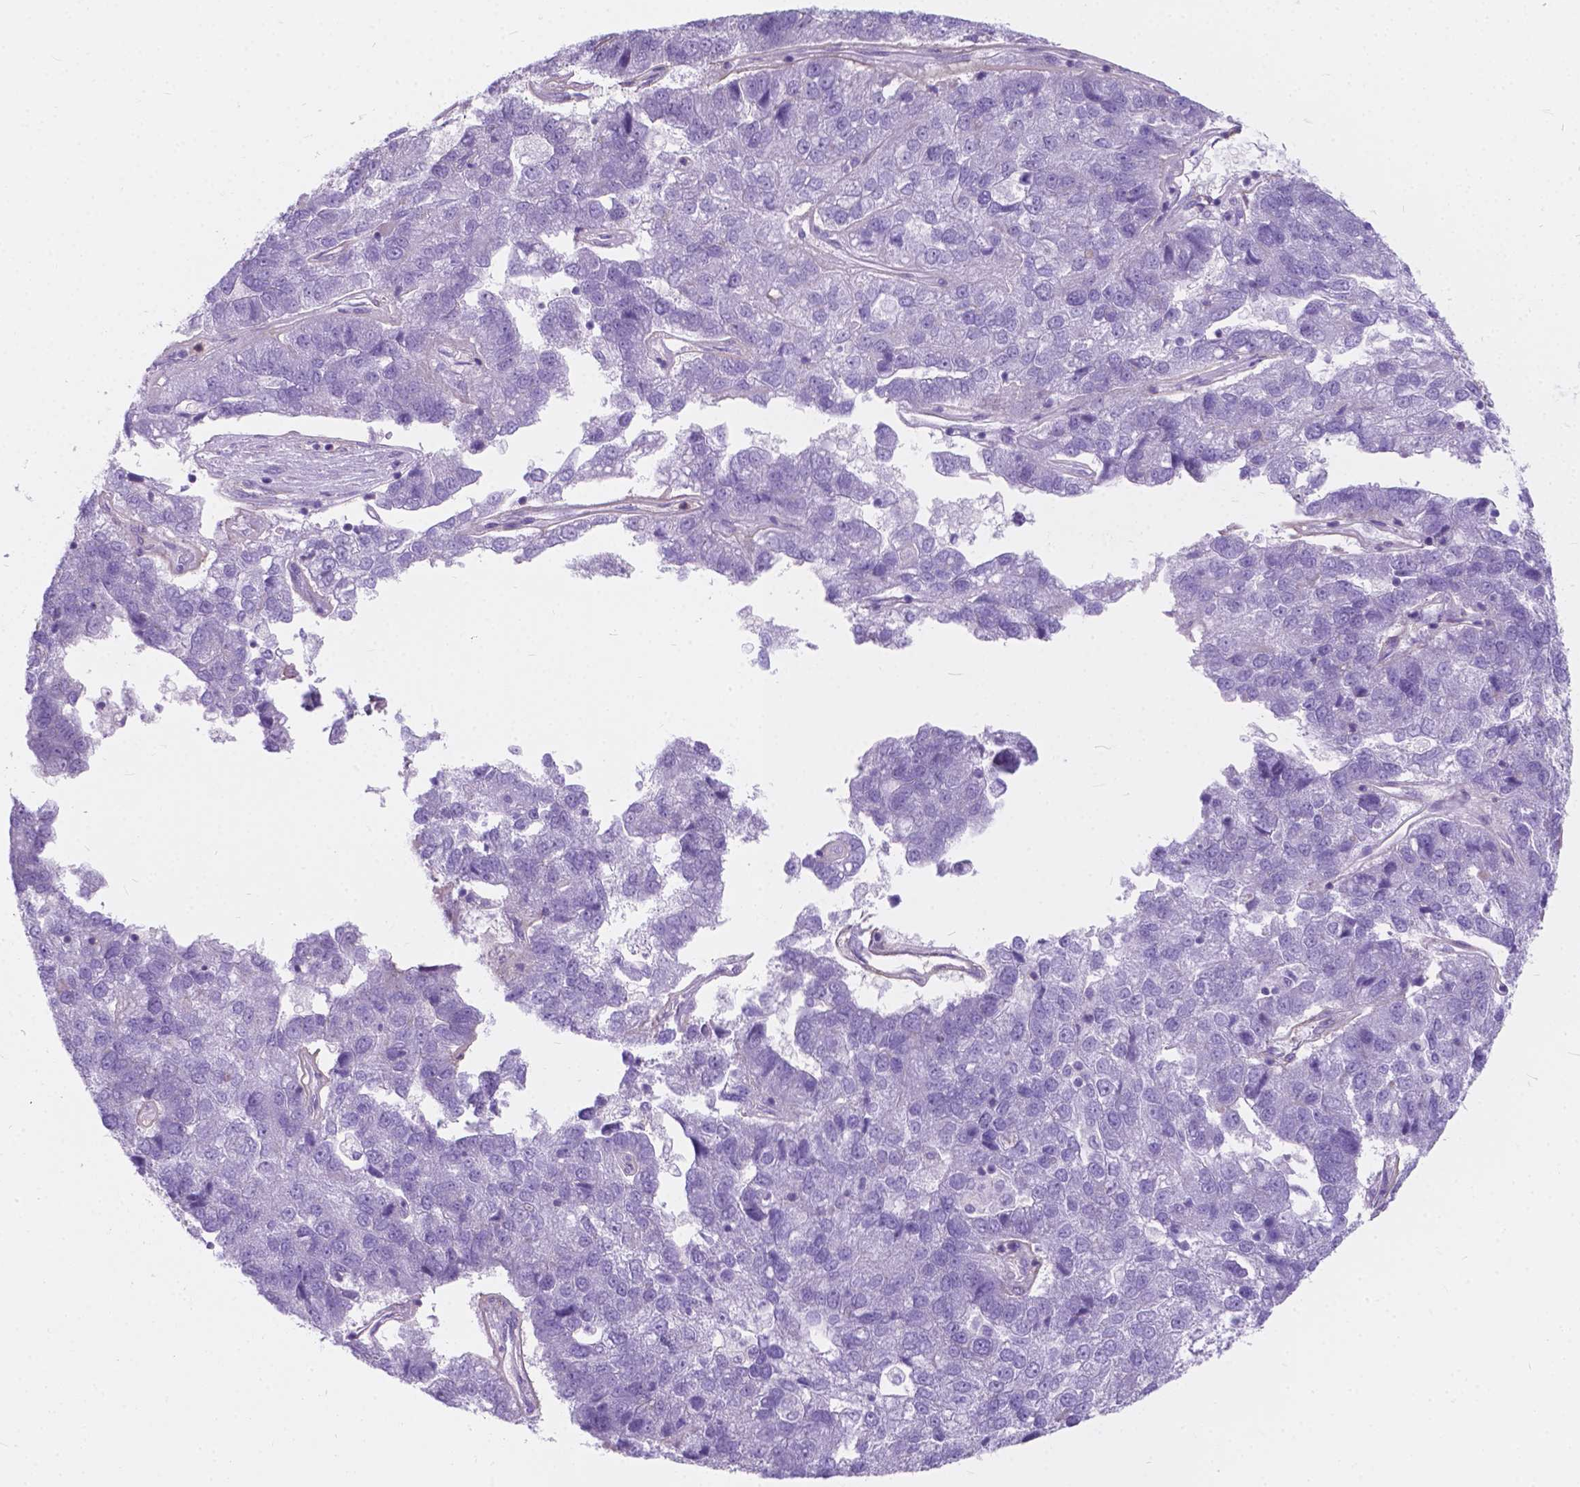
{"staining": {"intensity": "negative", "quantity": "none", "location": "none"}, "tissue": "pancreatic cancer", "cell_type": "Tumor cells", "image_type": "cancer", "snomed": [{"axis": "morphology", "description": "Adenocarcinoma, NOS"}, {"axis": "topography", "description": "Pancreas"}], "caption": "Immunohistochemistry (IHC) micrograph of neoplastic tissue: human adenocarcinoma (pancreatic) stained with DAB (3,3'-diaminobenzidine) shows no significant protein staining in tumor cells. (DAB IHC, high magnification).", "gene": "KIAA0040", "patient": {"sex": "female", "age": 61}}